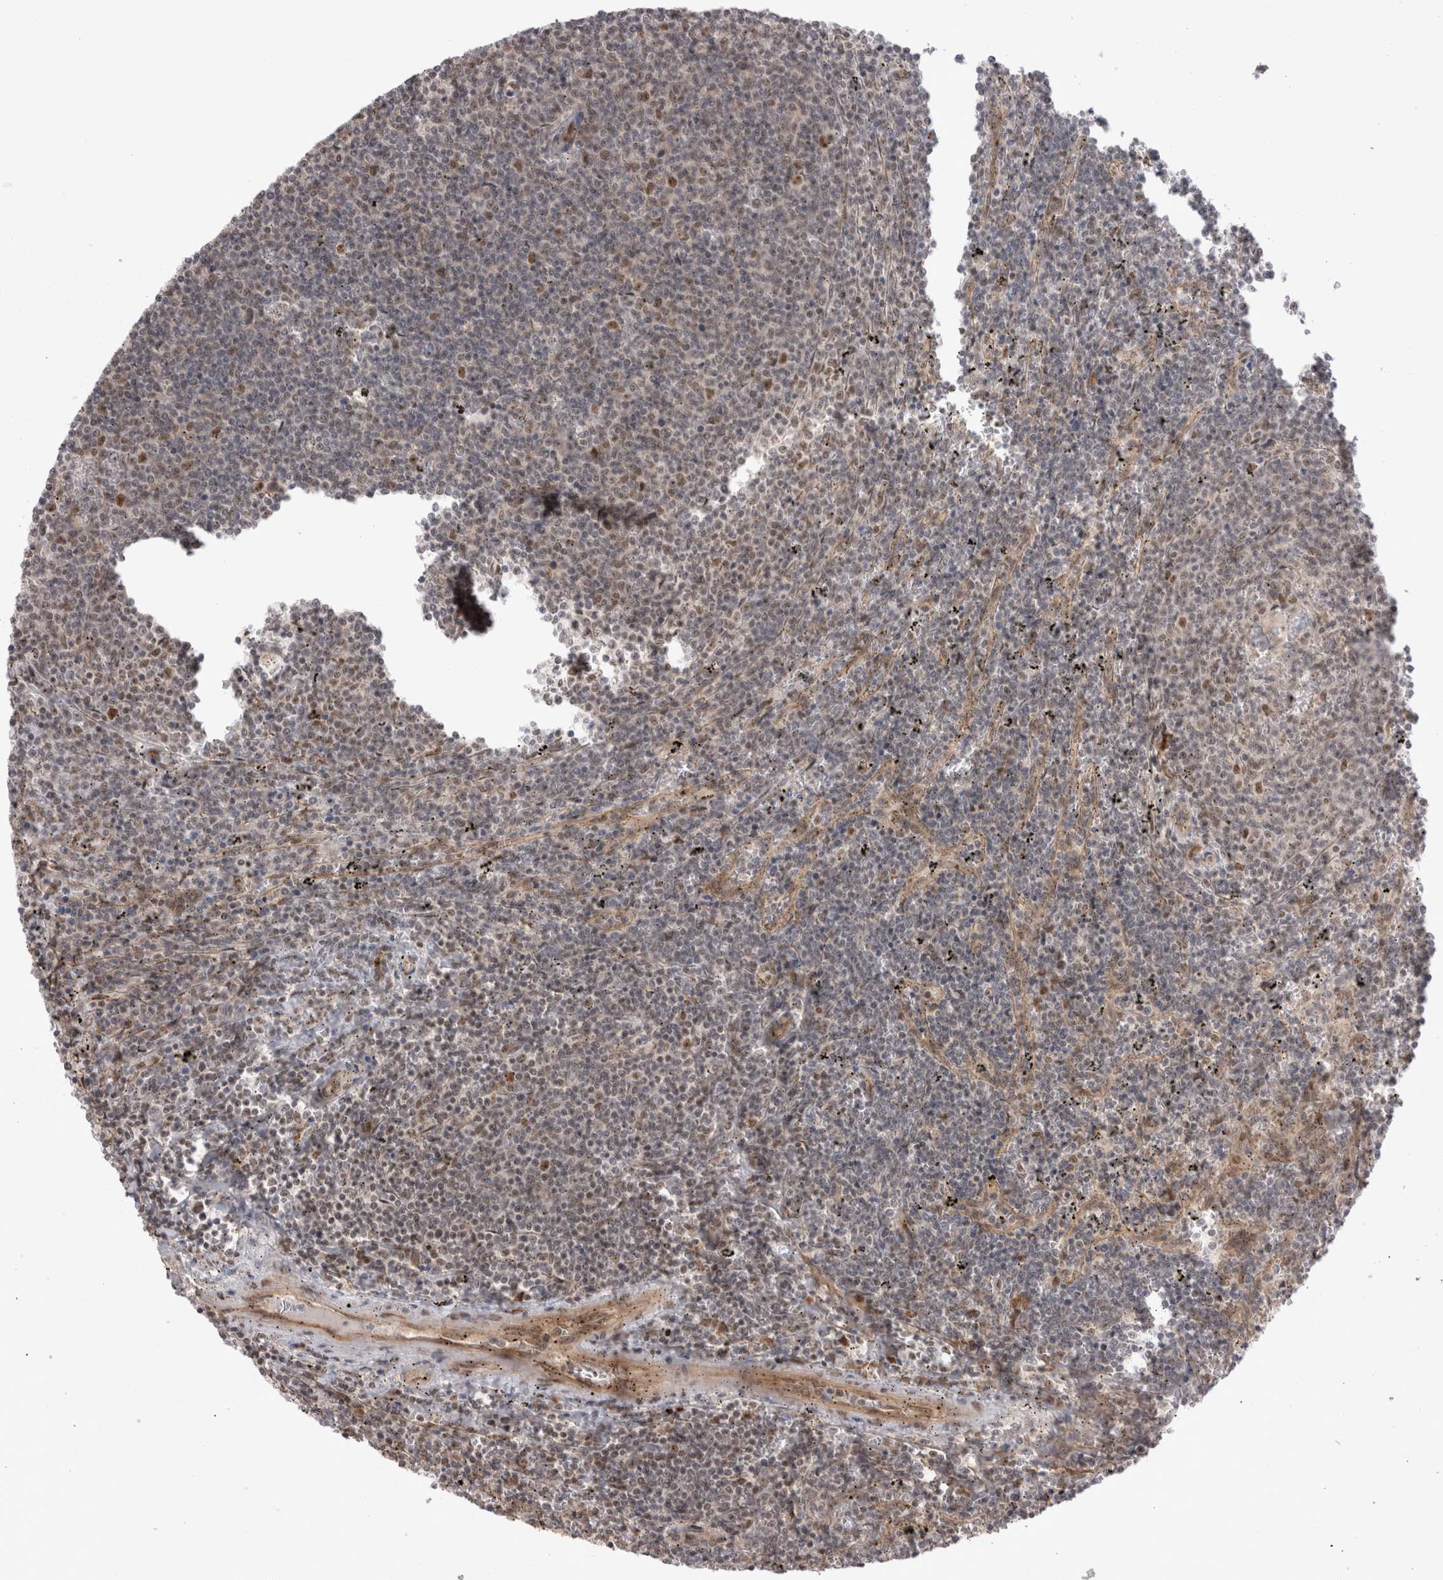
{"staining": {"intensity": "moderate", "quantity": "25%-75%", "location": "nuclear"}, "tissue": "lymphoma", "cell_type": "Tumor cells", "image_type": "cancer", "snomed": [{"axis": "morphology", "description": "Malignant lymphoma, non-Hodgkin's type, Low grade"}, {"axis": "topography", "description": "Spleen"}], "caption": "High-power microscopy captured an IHC micrograph of lymphoma, revealing moderate nuclear staining in approximately 25%-75% of tumor cells. (Stains: DAB in brown, nuclei in blue, Microscopy: brightfield microscopy at high magnification).", "gene": "EXOSC4", "patient": {"sex": "female", "age": 50}}